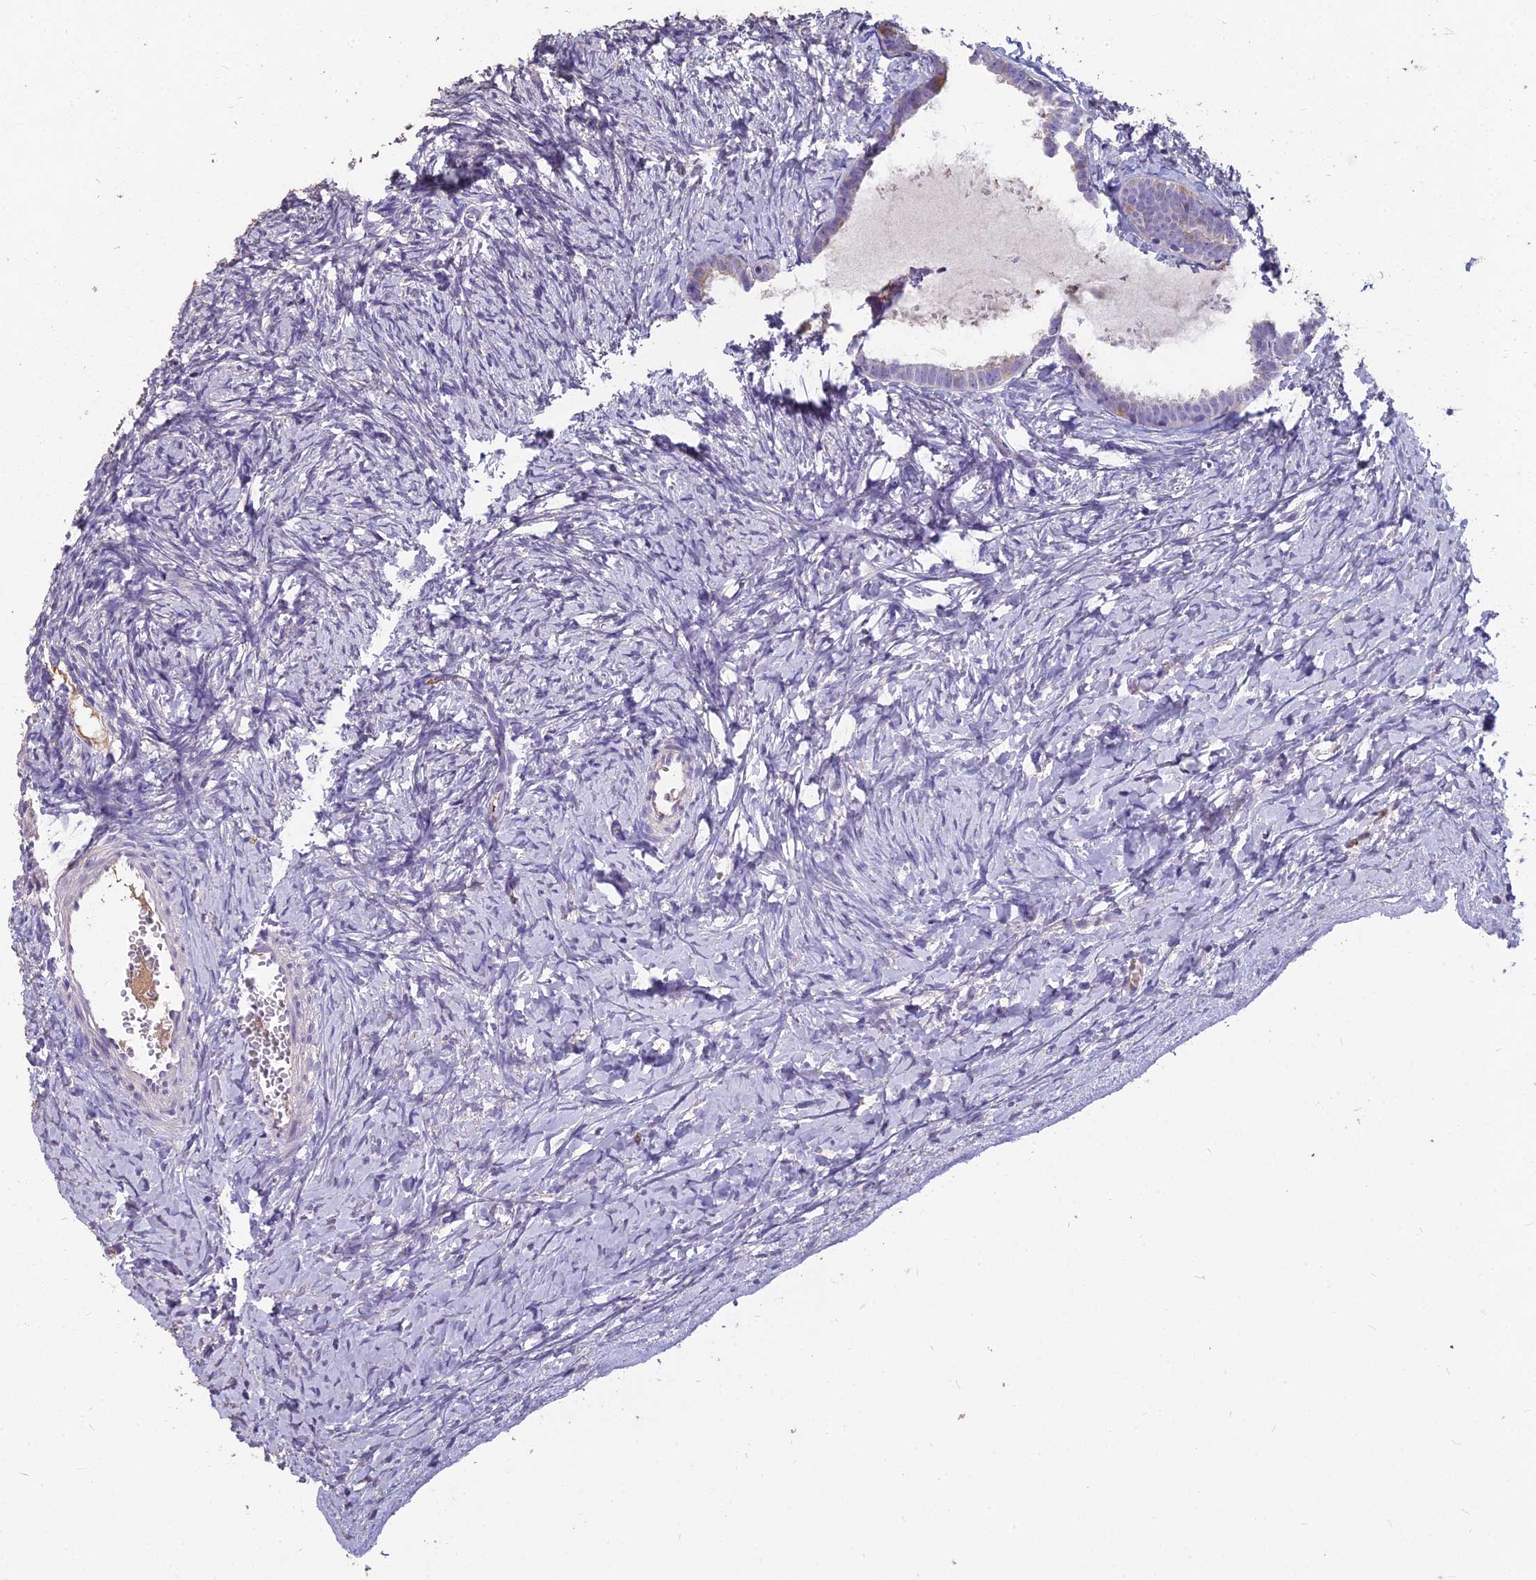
{"staining": {"intensity": "strong", "quantity": ">75%", "location": "cytoplasmic/membranous"}, "tissue": "ovary", "cell_type": "Follicle cells", "image_type": "normal", "snomed": [{"axis": "morphology", "description": "Normal tissue, NOS"}, {"axis": "morphology", "description": "Developmental malformation"}, {"axis": "topography", "description": "Ovary"}], "caption": "This image displays immunohistochemistry (IHC) staining of benign ovary, with high strong cytoplasmic/membranous expression in about >75% of follicle cells.", "gene": "CEACAM16", "patient": {"sex": "female", "age": 39}}